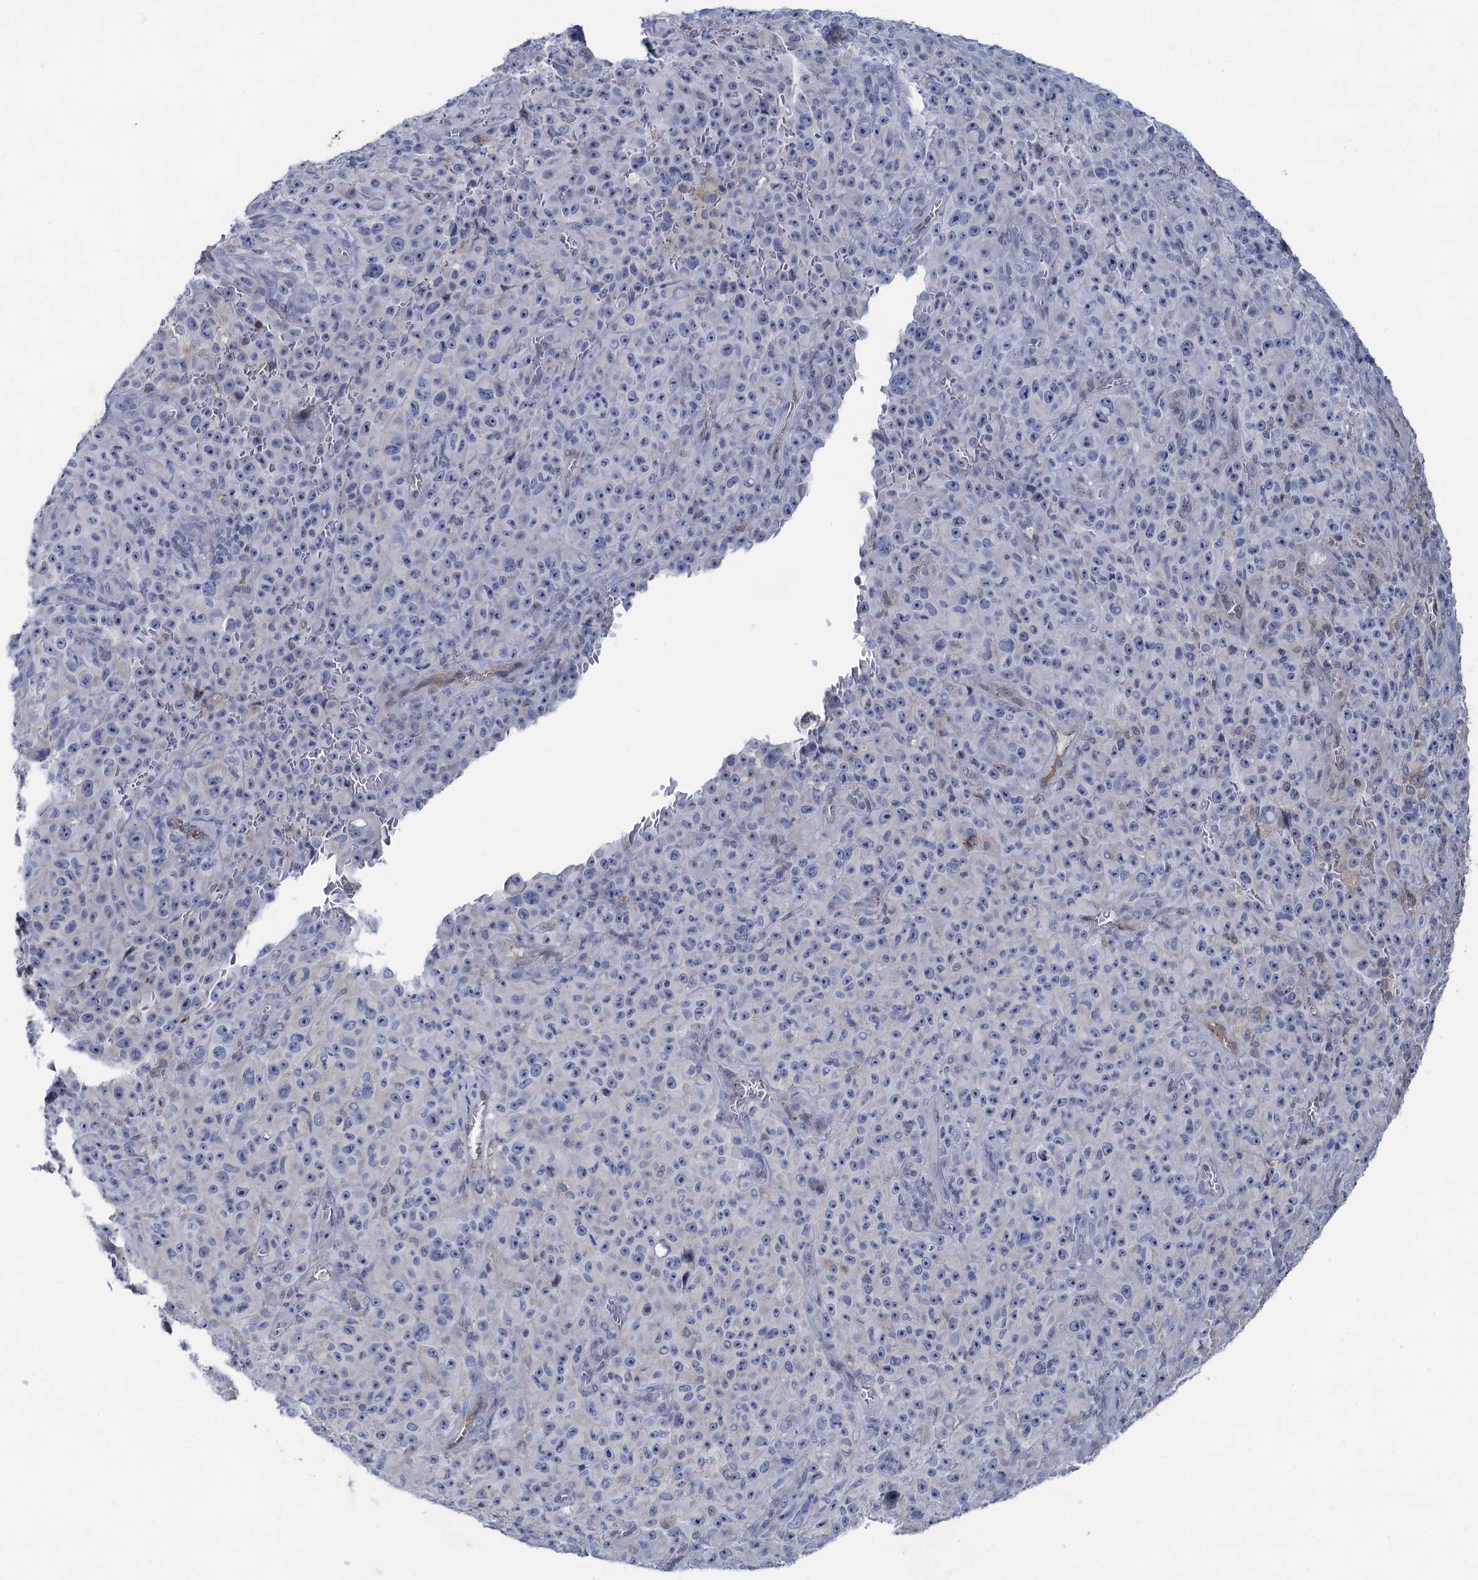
{"staining": {"intensity": "negative", "quantity": "none", "location": "none"}, "tissue": "melanoma", "cell_type": "Tumor cells", "image_type": "cancer", "snomed": [{"axis": "morphology", "description": "Malignant melanoma, NOS"}, {"axis": "topography", "description": "Skin"}], "caption": "Immunohistochemistry (IHC) photomicrograph of neoplastic tissue: human melanoma stained with DAB (3,3'-diaminobenzidine) exhibits no significant protein positivity in tumor cells.", "gene": "PLLP", "patient": {"sex": "female", "age": 82}}